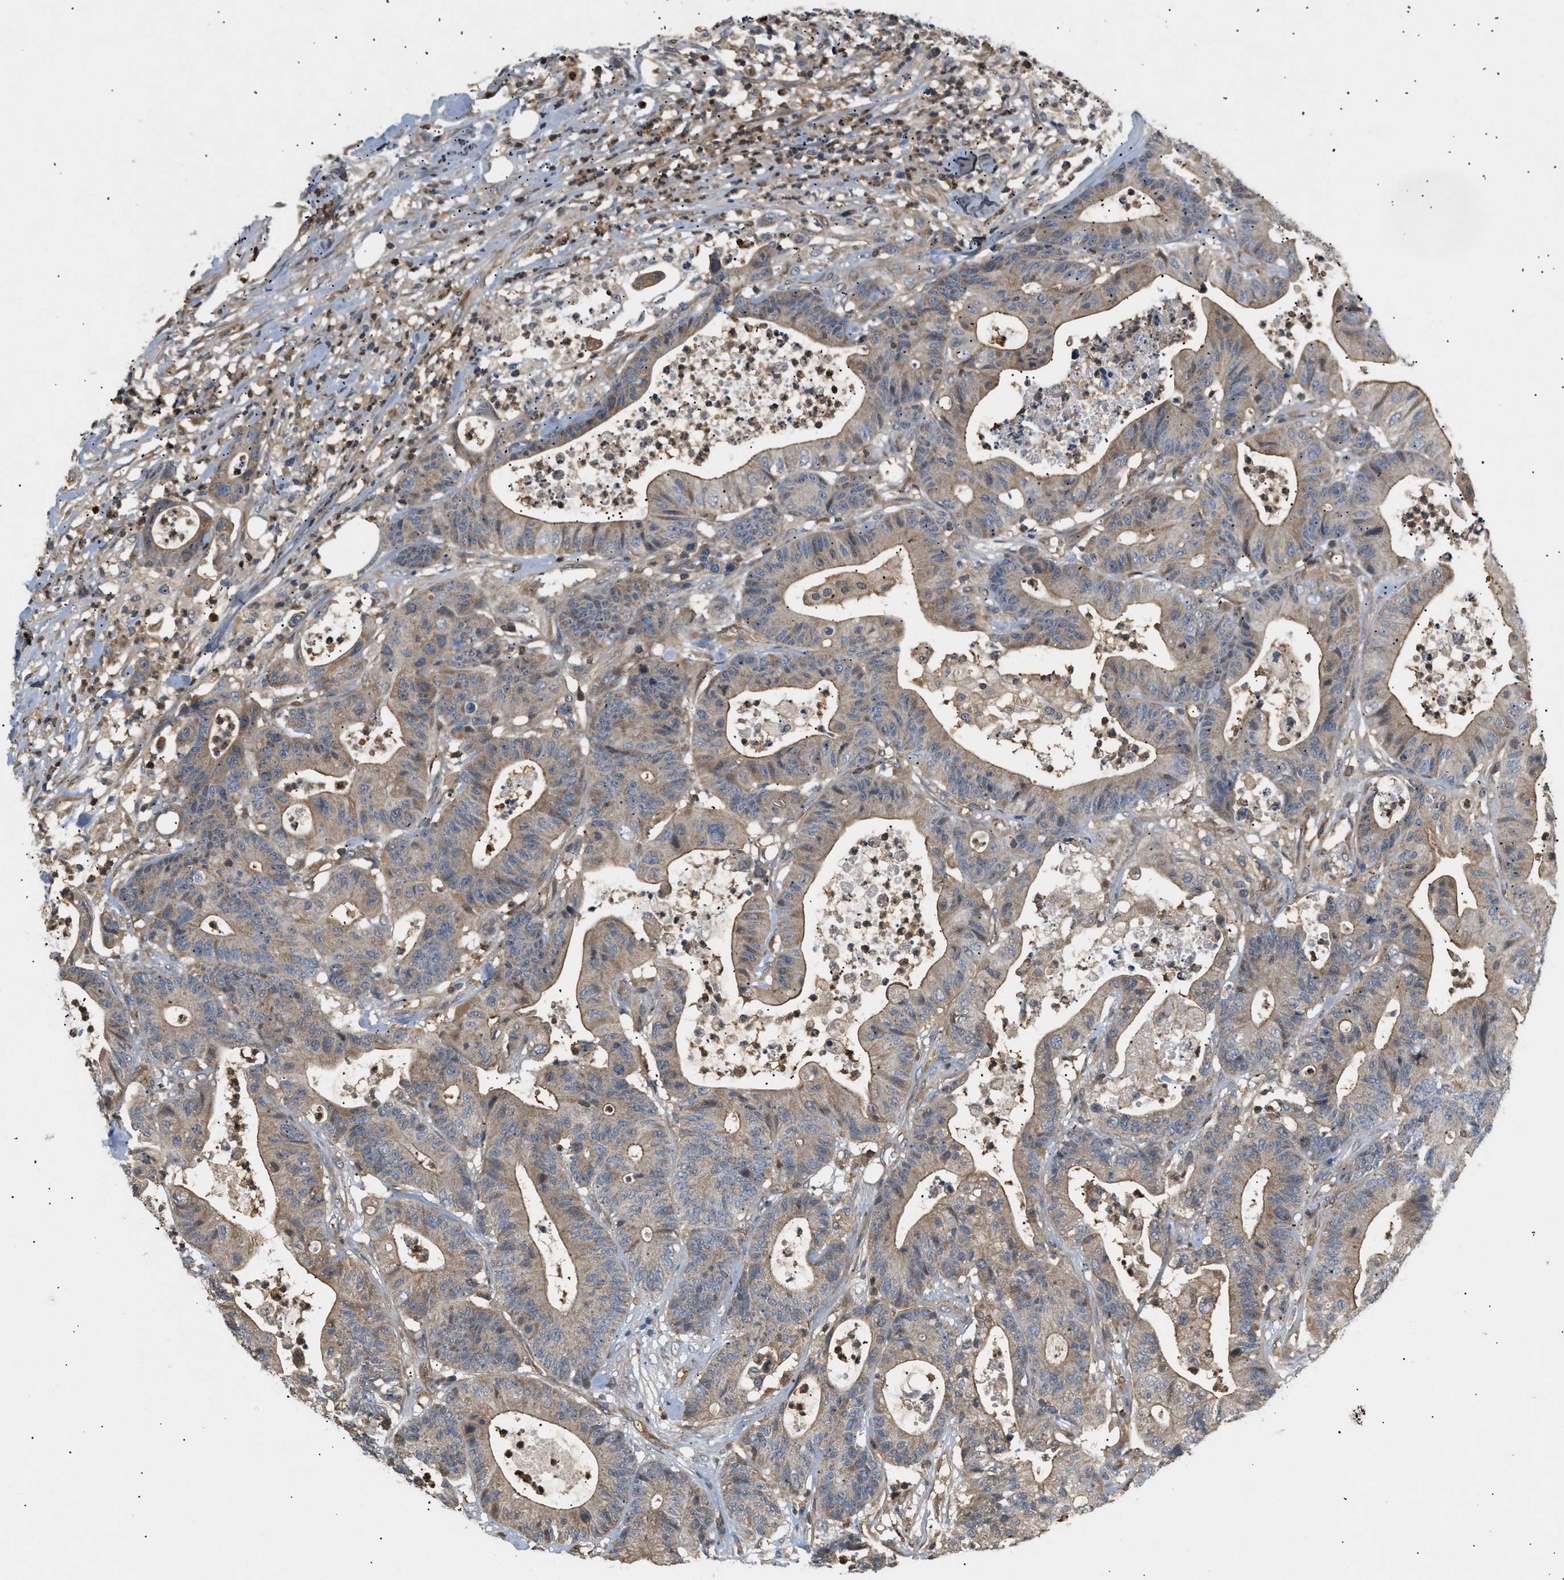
{"staining": {"intensity": "weak", "quantity": ">75%", "location": "cytoplasmic/membranous"}, "tissue": "colorectal cancer", "cell_type": "Tumor cells", "image_type": "cancer", "snomed": [{"axis": "morphology", "description": "Adenocarcinoma, NOS"}, {"axis": "topography", "description": "Colon"}], "caption": "IHC micrograph of colorectal cancer (adenocarcinoma) stained for a protein (brown), which demonstrates low levels of weak cytoplasmic/membranous expression in about >75% of tumor cells.", "gene": "FARS2", "patient": {"sex": "female", "age": 84}}